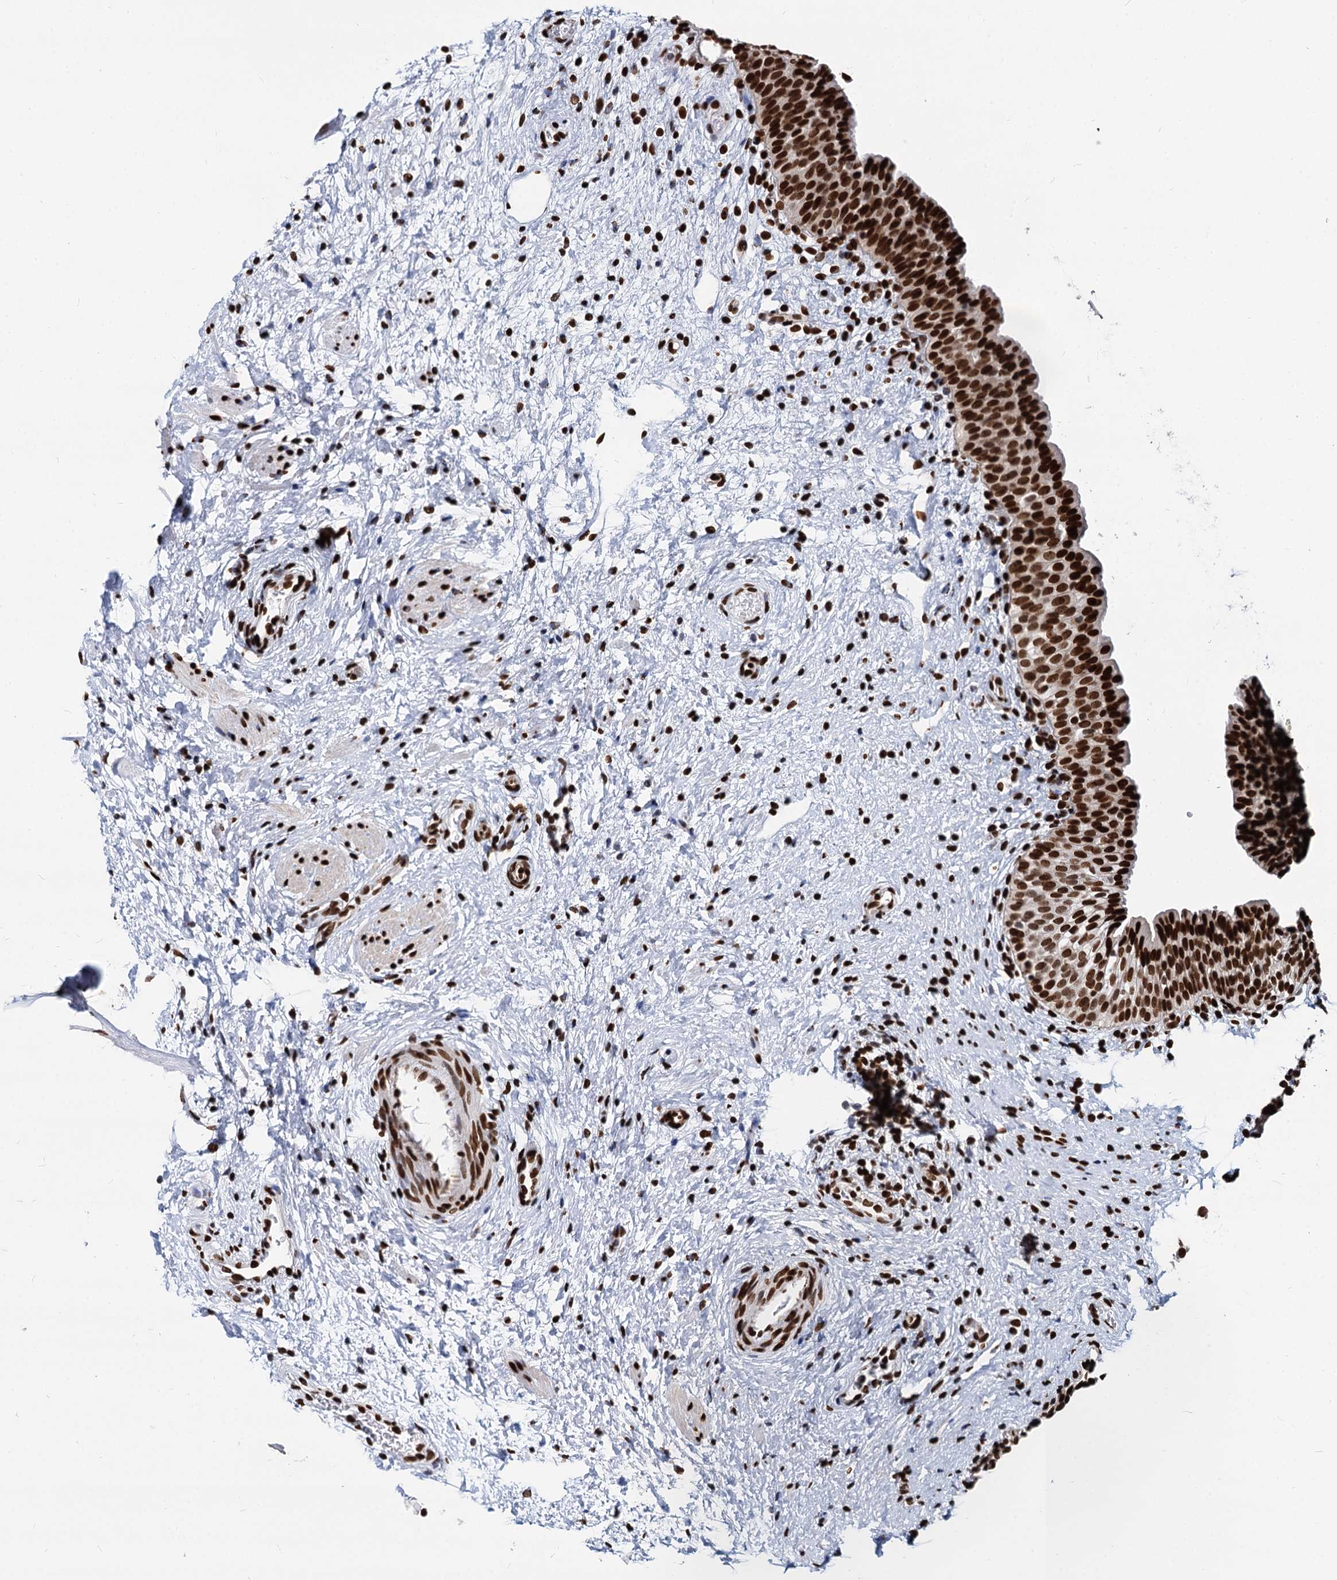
{"staining": {"intensity": "strong", "quantity": ">75%", "location": "nuclear"}, "tissue": "urinary bladder", "cell_type": "Urothelial cells", "image_type": "normal", "snomed": [{"axis": "morphology", "description": "Normal tissue, NOS"}, {"axis": "topography", "description": "Urinary bladder"}], "caption": "Urothelial cells display high levels of strong nuclear staining in approximately >75% of cells in benign human urinary bladder. The protein of interest is shown in brown color, while the nuclei are stained blue.", "gene": "MECP2", "patient": {"sex": "male", "age": 1}}